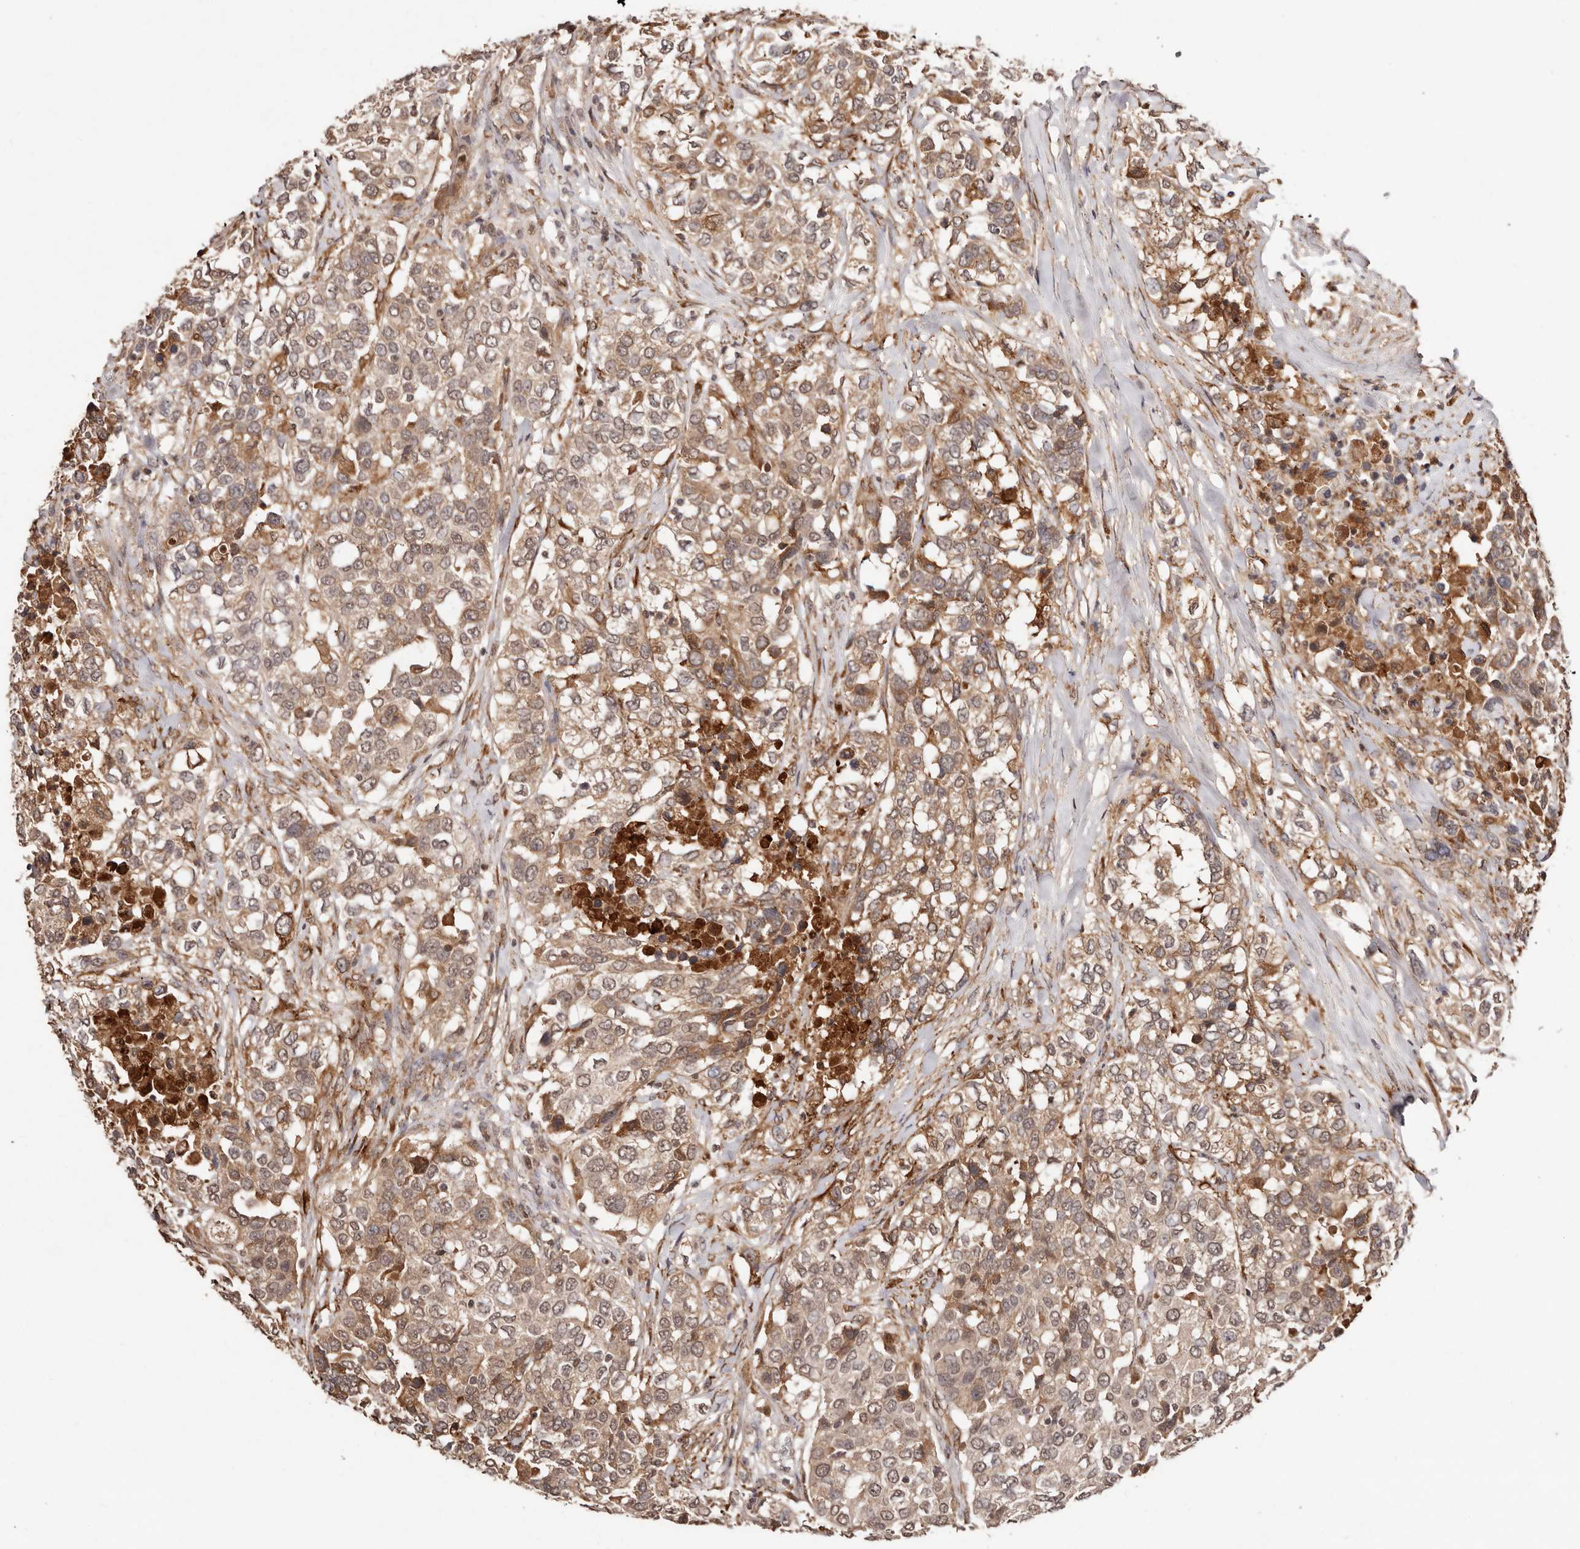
{"staining": {"intensity": "moderate", "quantity": ">75%", "location": "cytoplasmic/membranous"}, "tissue": "urothelial cancer", "cell_type": "Tumor cells", "image_type": "cancer", "snomed": [{"axis": "morphology", "description": "Urothelial carcinoma, High grade"}, {"axis": "topography", "description": "Urinary bladder"}], "caption": "Urothelial cancer tissue exhibits moderate cytoplasmic/membranous staining in about >75% of tumor cells, visualized by immunohistochemistry. (IHC, brightfield microscopy, high magnification).", "gene": "BICRAL", "patient": {"sex": "female", "age": 80}}